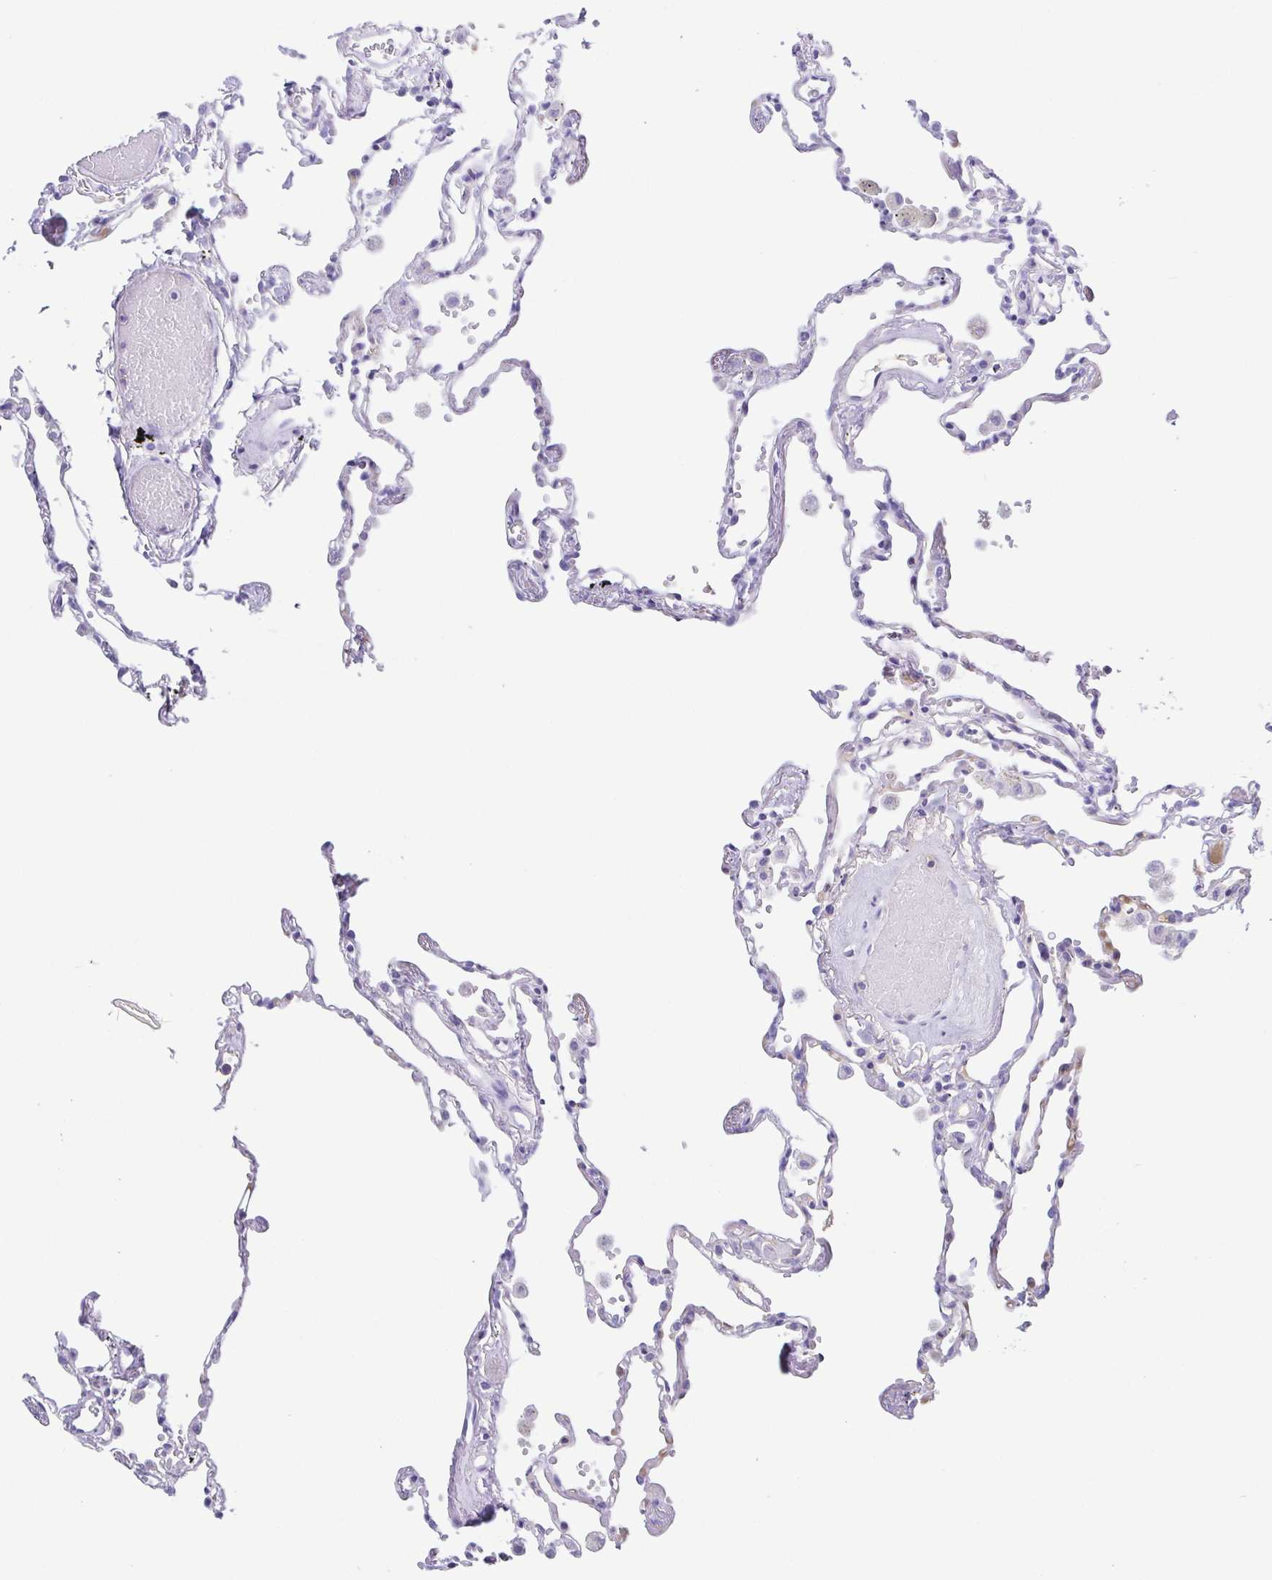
{"staining": {"intensity": "moderate", "quantity": "<25%", "location": "cytoplasmic/membranous"}, "tissue": "lung", "cell_type": "Alveolar cells", "image_type": "normal", "snomed": [{"axis": "morphology", "description": "Normal tissue, NOS"}, {"axis": "topography", "description": "Lung"}], "caption": "Immunohistochemical staining of normal lung displays low levels of moderate cytoplasmic/membranous positivity in approximately <25% of alveolar cells.", "gene": "A1BG", "patient": {"sex": "female", "age": 67}}